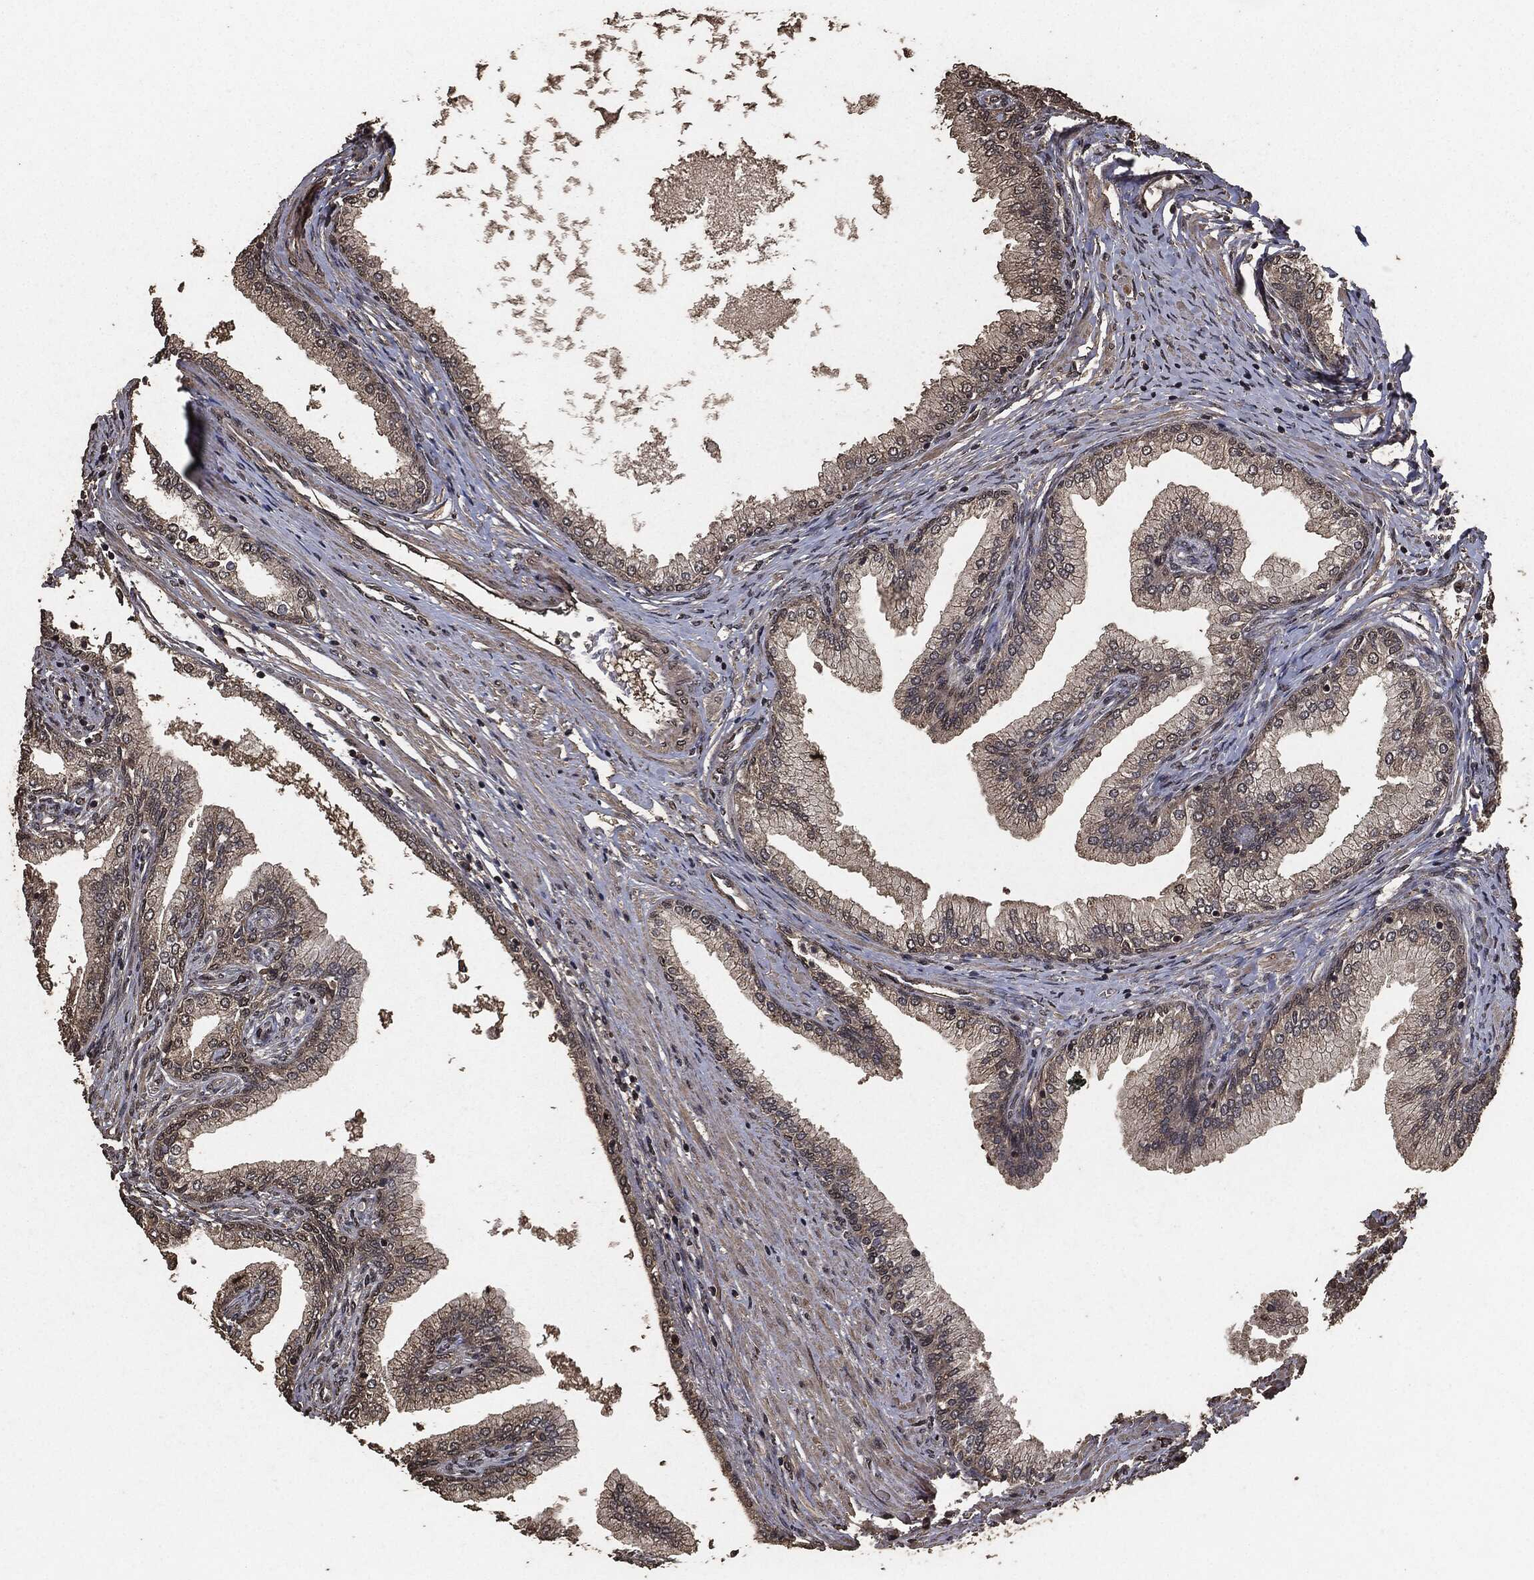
{"staining": {"intensity": "weak", "quantity": ">75%", "location": "cytoplasmic/membranous"}, "tissue": "prostate cancer", "cell_type": "Tumor cells", "image_type": "cancer", "snomed": [{"axis": "morphology", "description": "Adenocarcinoma, Low grade"}, {"axis": "topography", "description": "Prostate and seminal vesicle, NOS"}], "caption": "This is an image of immunohistochemistry staining of prostate cancer (low-grade adenocarcinoma), which shows weak positivity in the cytoplasmic/membranous of tumor cells.", "gene": "AKT1S1", "patient": {"sex": "male", "age": 61}}